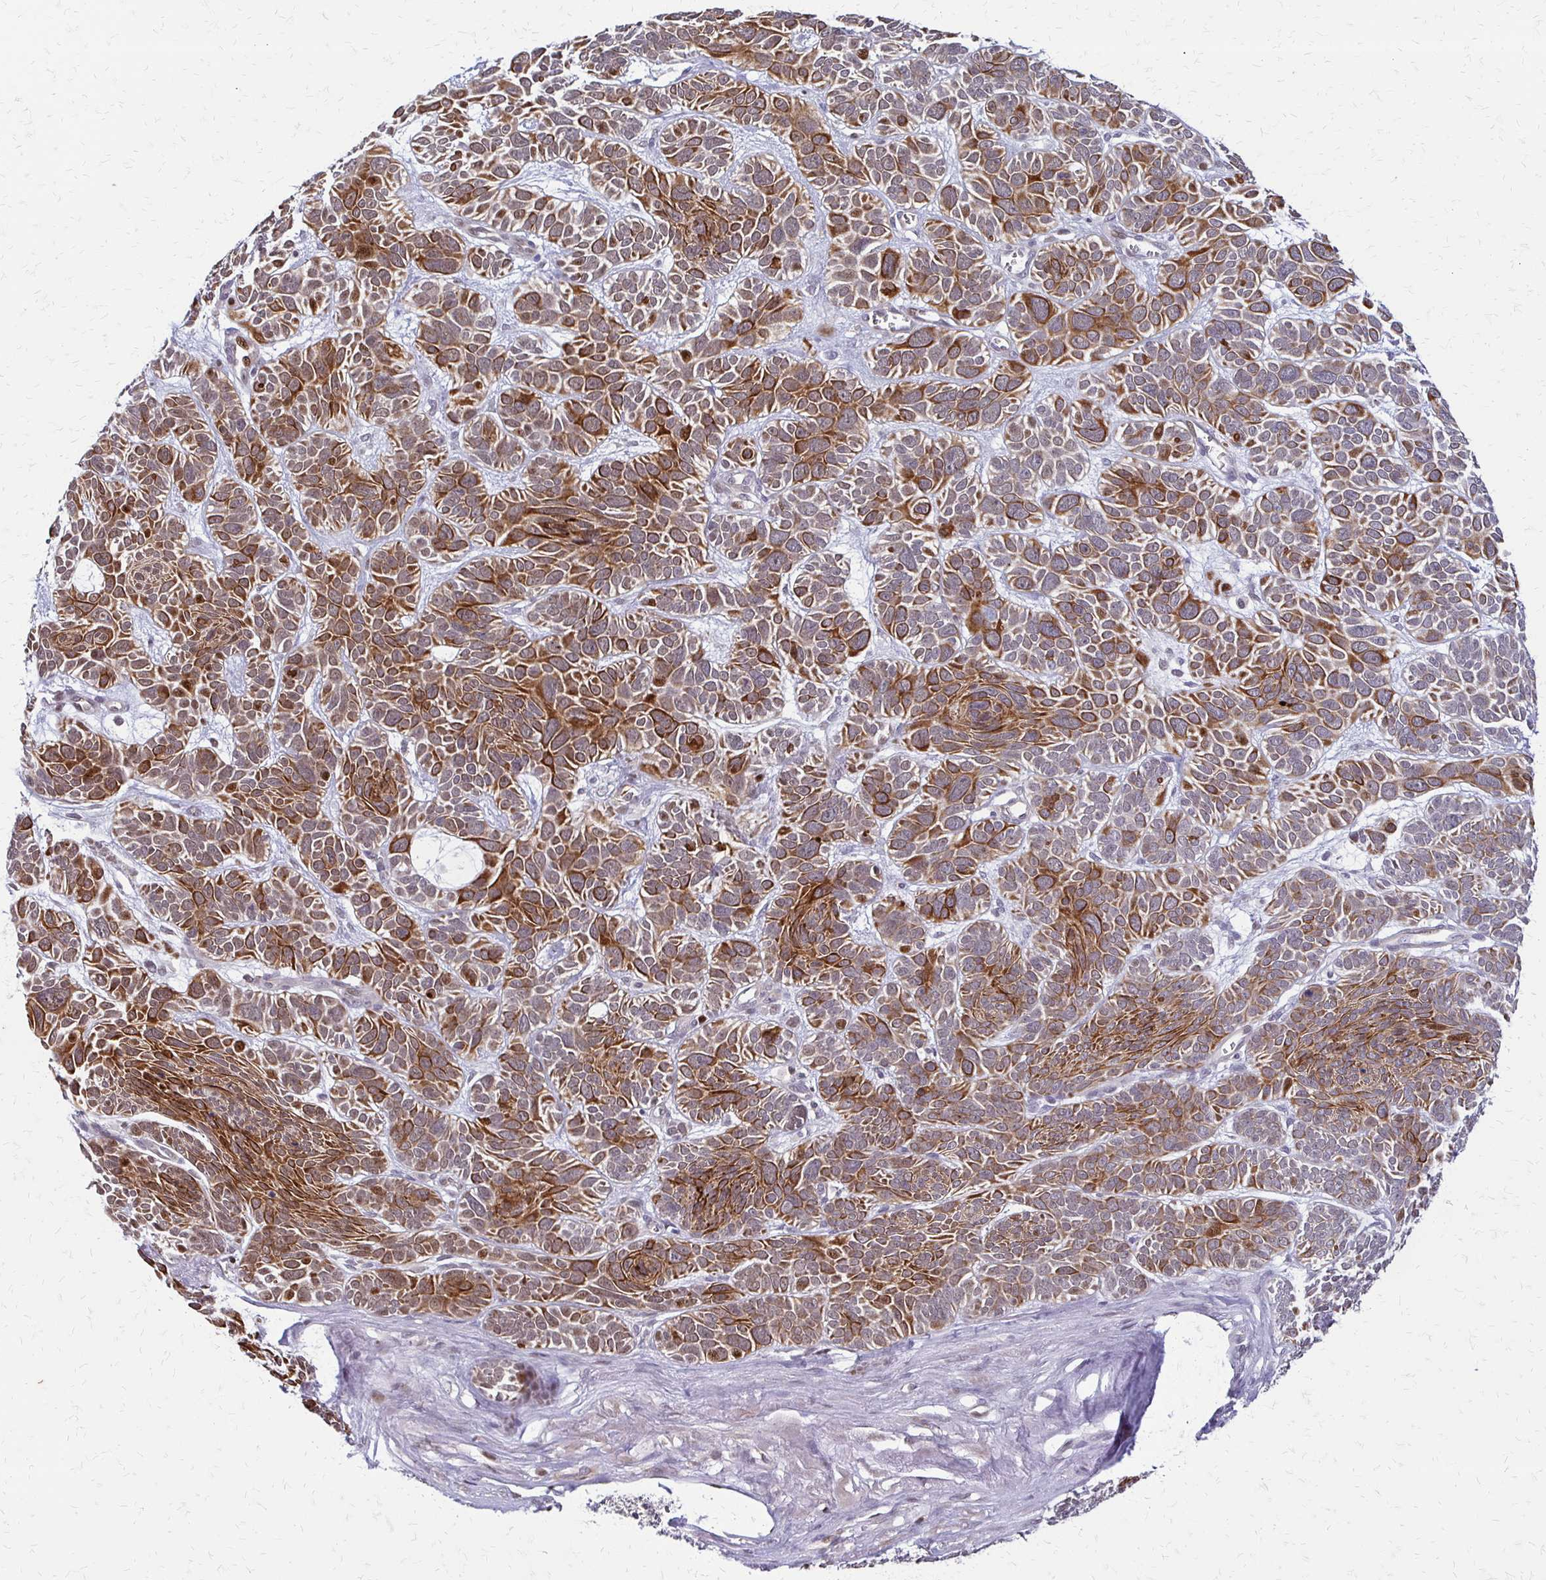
{"staining": {"intensity": "strong", "quantity": ">75%", "location": "cytoplasmic/membranous"}, "tissue": "skin cancer", "cell_type": "Tumor cells", "image_type": "cancer", "snomed": [{"axis": "morphology", "description": "Basal cell carcinoma"}, {"axis": "morphology", "description": "BCC, low aggressive"}, {"axis": "topography", "description": "Skin"}, {"axis": "topography", "description": "Skin of face"}], "caption": "An immunohistochemistry photomicrograph of neoplastic tissue is shown. Protein staining in brown highlights strong cytoplasmic/membranous positivity in skin bcc,  low aggressive within tumor cells. (DAB (3,3'-diaminobenzidine) IHC, brown staining for protein, blue staining for nuclei).", "gene": "TRIR", "patient": {"sex": "male", "age": 73}}